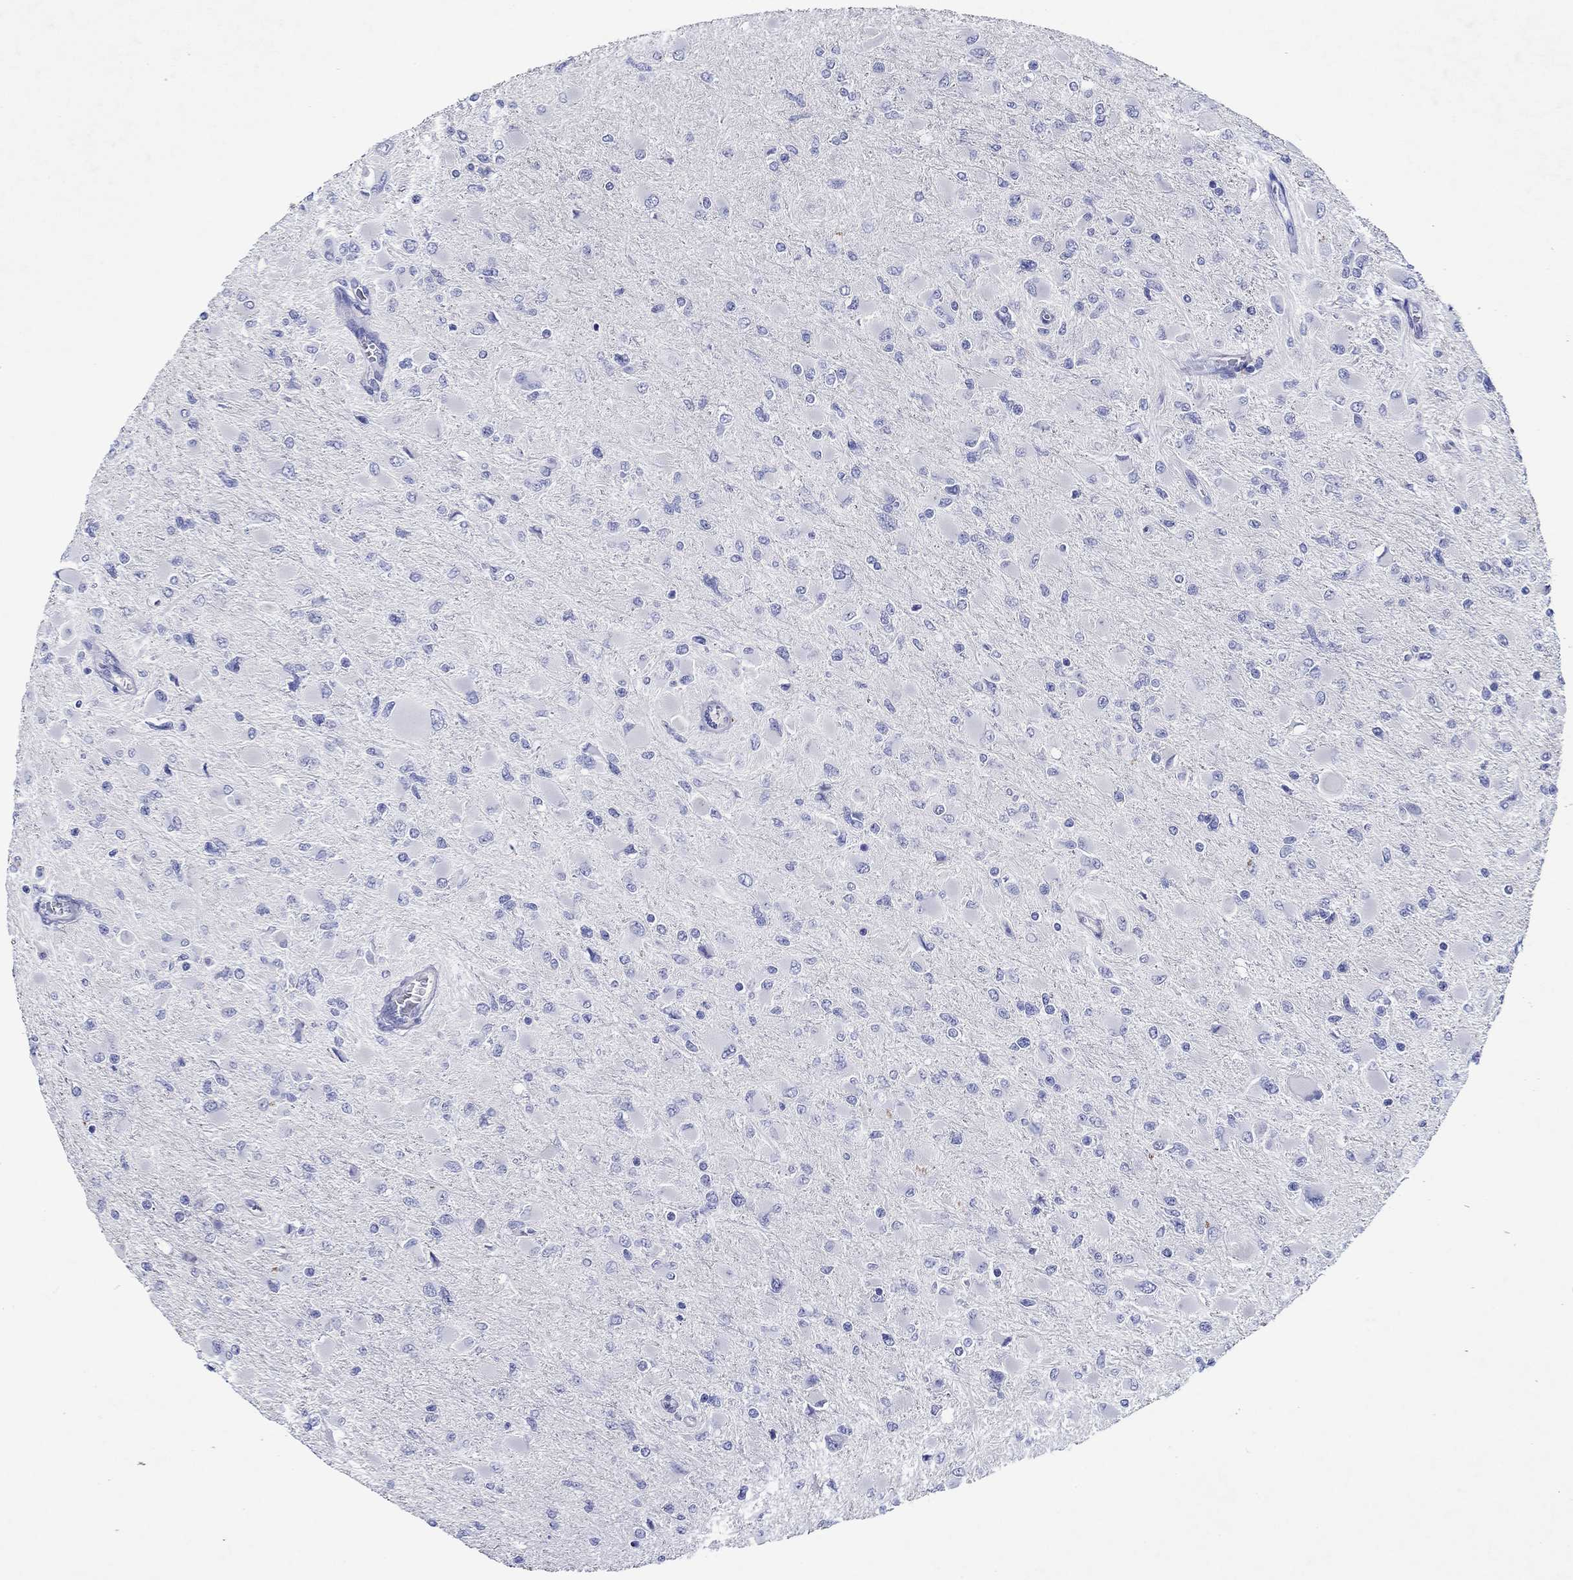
{"staining": {"intensity": "negative", "quantity": "none", "location": "none"}, "tissue": "glioma", "cell_type": "Tumor cells", "image_type": "cancer", "snomed": [{"axis": "morphology", "description": "Glioma, malignant, High grade"}, {"axis": "topography", "description": "Cerebral cortex"}], "caption": "IHC histopathology image of neoplastic tissue: human high-grade glioma (malignant) stained with DAB shows no significant protein expression in tumor cells. The staining was performed using DAB (3,3'-diaminobenzidine) to visualize the protein expression in brown, while the nuclei were stained in blue with hematoxylin (Magnification: 20x).", "gene": "EPX", "patient": {"sex": "female", "age": 36}}